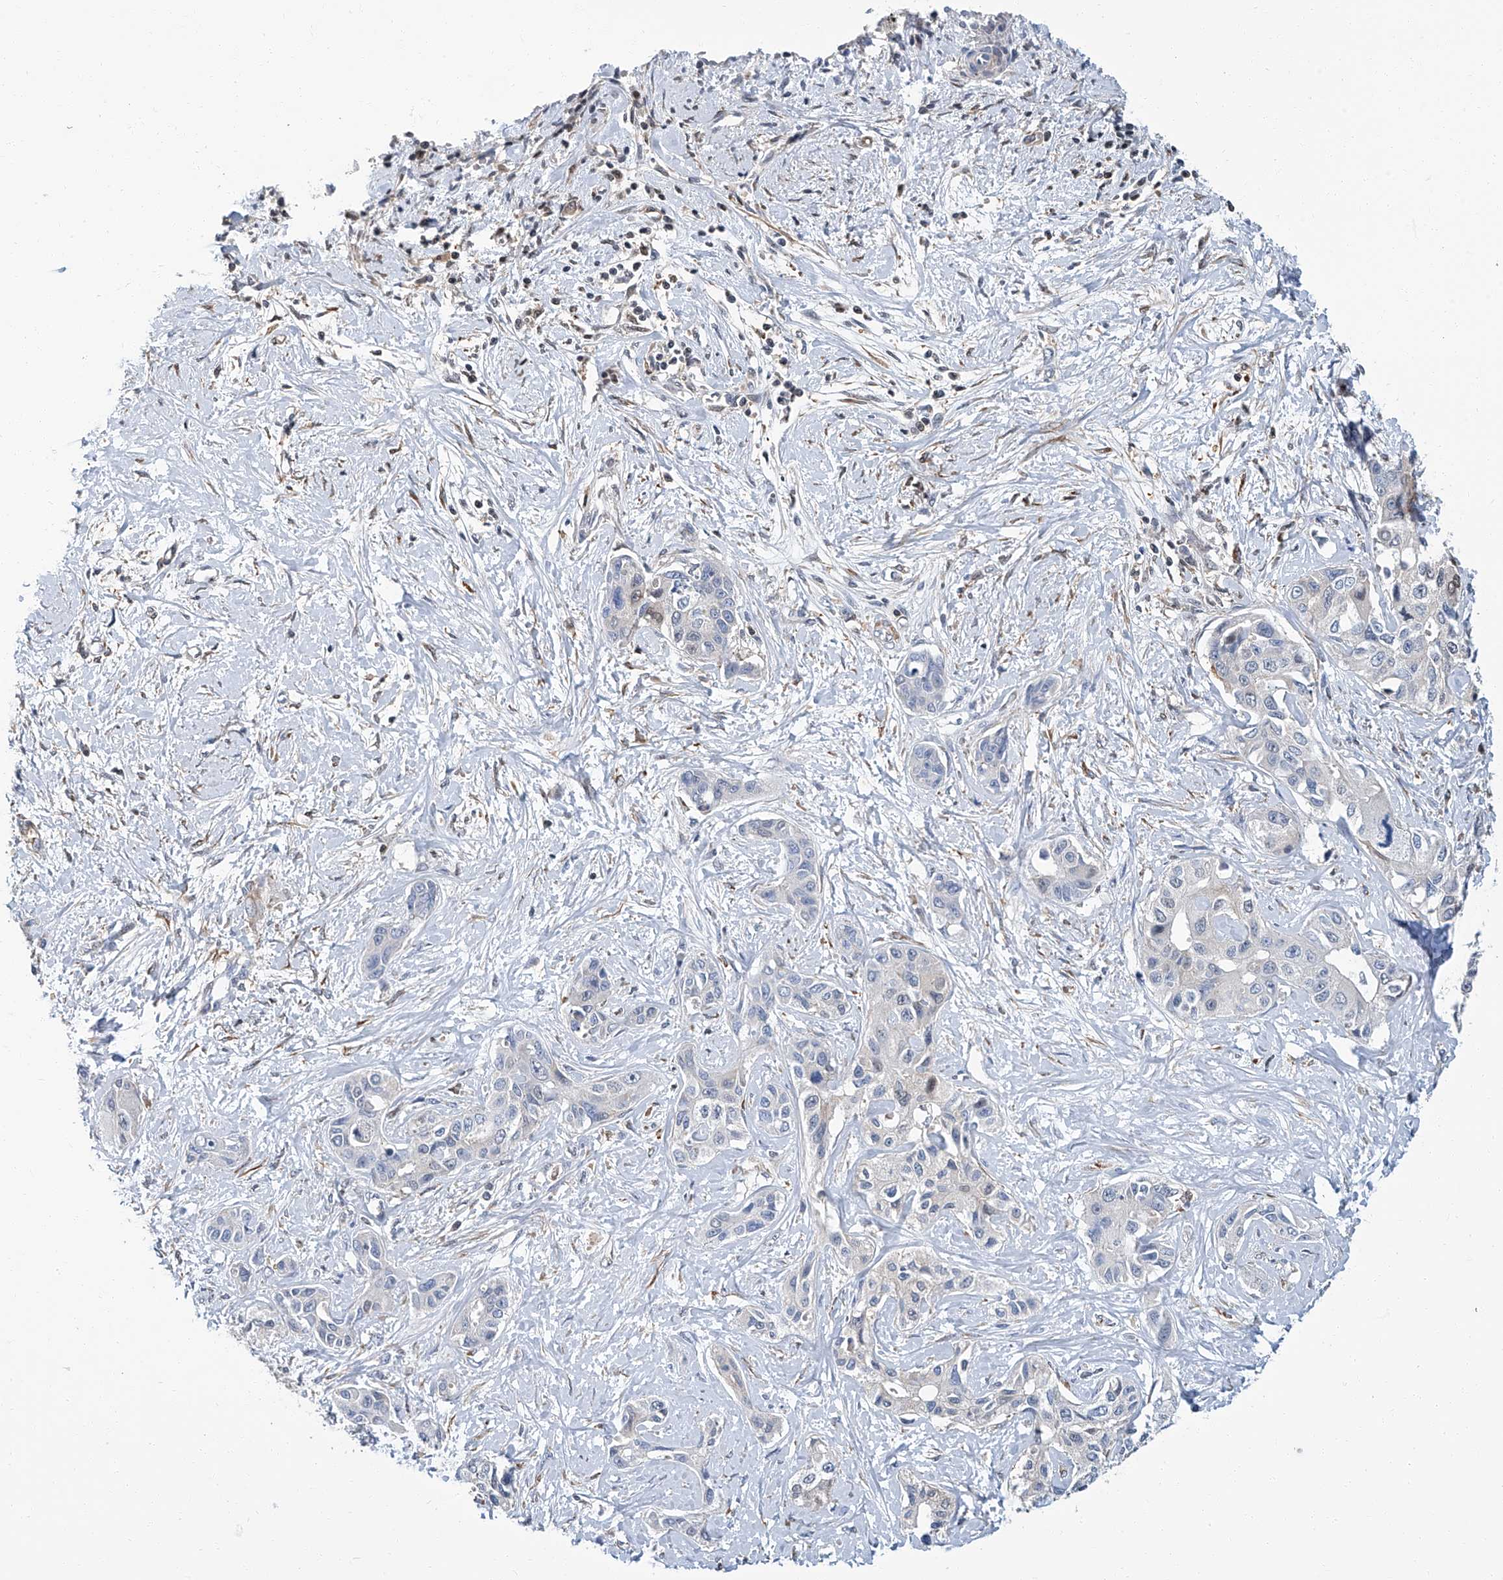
{"staining": {"intensity": "negative", "quantity": "none", "location": "none"}, "tissue": "liver cancer", "cell_type": "Tumor cells", "image_type": "cancer", "snomed": [{"axis": "morphology", "description": "Cholangiocarcinoma"}, {"axis": "topography", "description": "Liver"}], "caption": "There is no significant expression in tumor cells of liver cancer.", "gene": "PSMB10", "patient": {"sex": "male", "age": 59}}